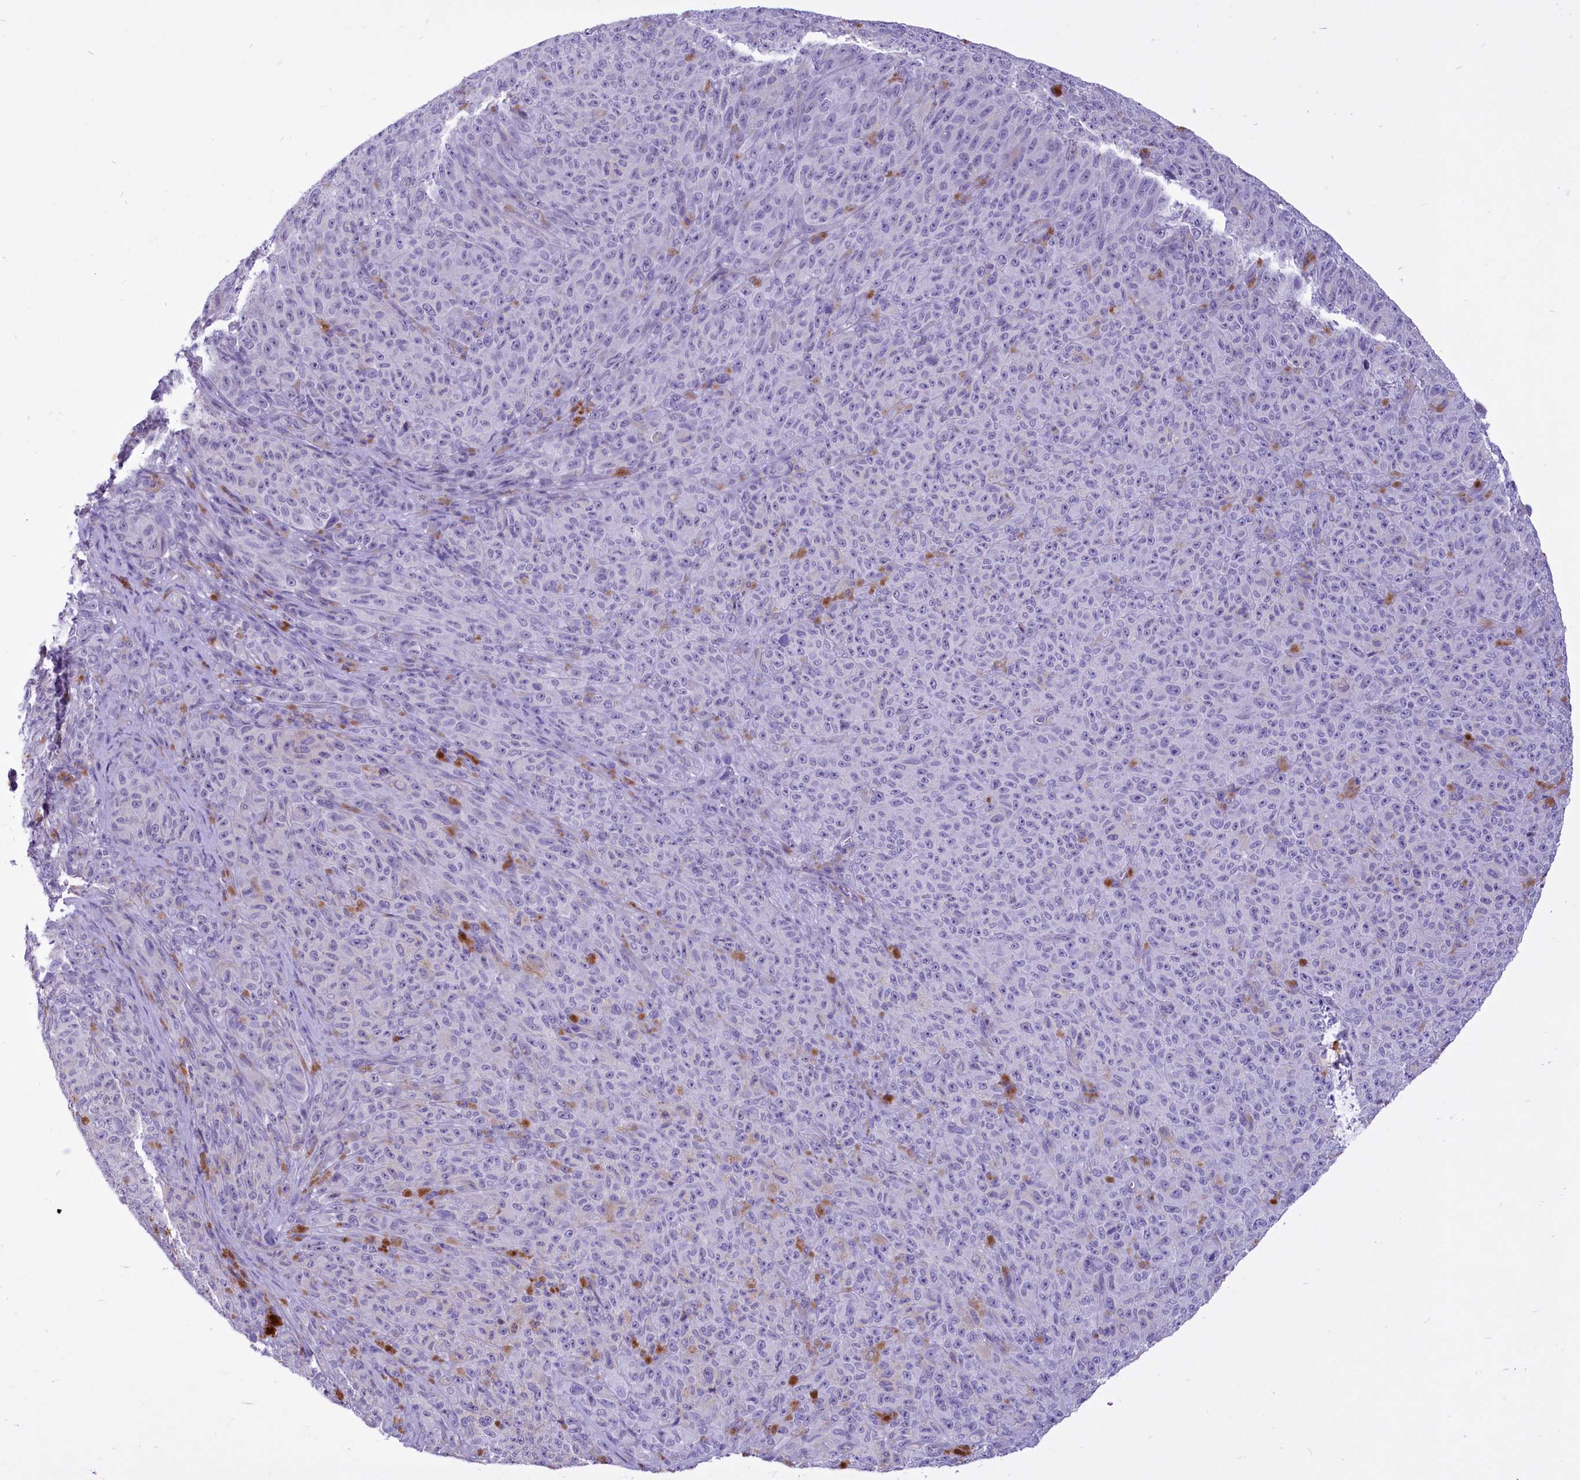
{"staining": {"intensity": "negative", "quantity": "none", "location": "none"}, "tissue": "melanoma", "cell_type": "Tumor cells", "image_type": "cancer", "snomed": [{"axis": "morphology", "description": "Malignant melanoma, NOS"}, {"axis": "topography", "description": "Skin"}], "caption": "Protein analysis of melanoma displays no significant positivity in tumor cells. (DAB immunohistochemistry (IHC), high magnification).", "gene": "PROCR", "patient": {"sex": "female", "age": 82}}